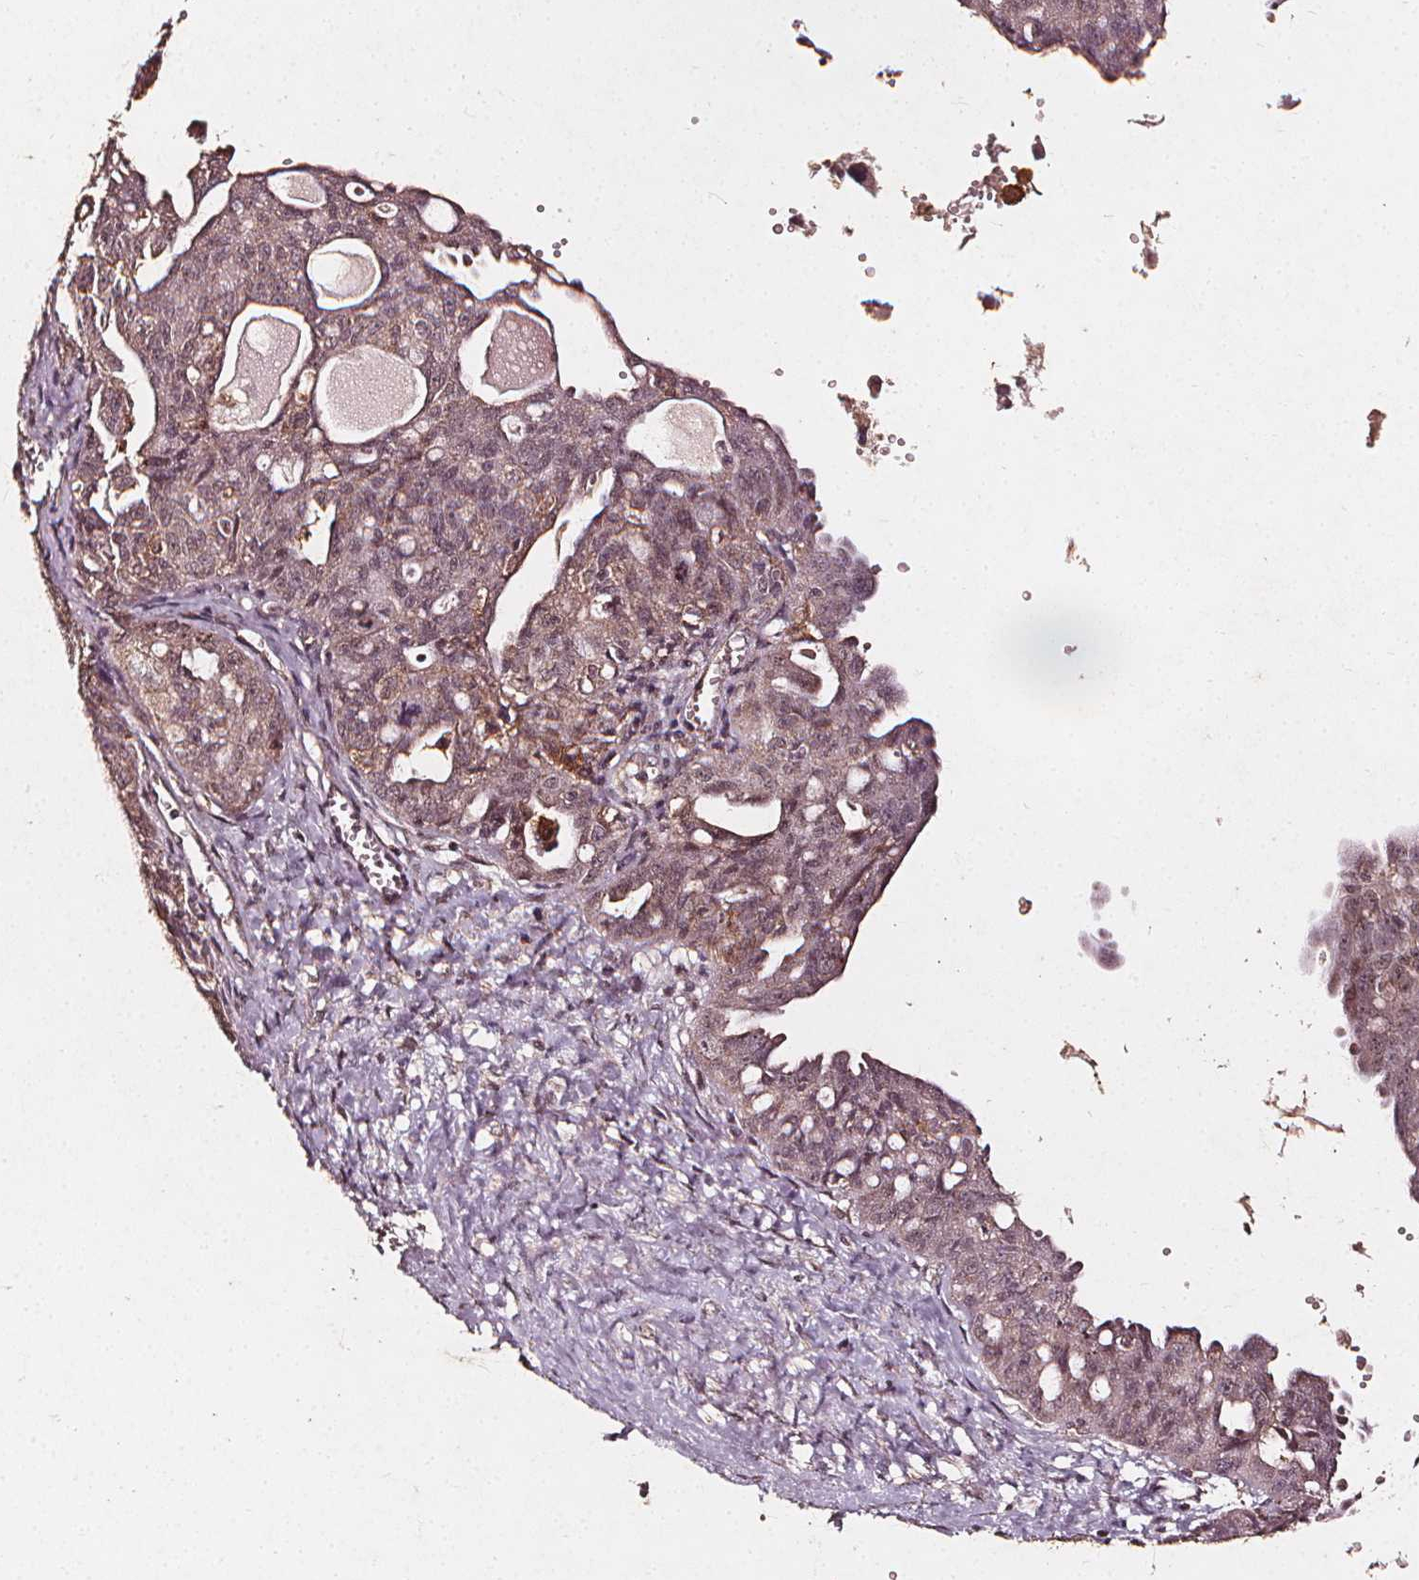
{"staining": {"intensity": "weak", "quantity": "<25%", "location": "cytoplasmic/membranous"}, "tissue": "ovarian cancer", "cell_type": "Tumor cells", "image_type": "cancer", "snomed": [{"axis": "morphology", "description": "Carcinoma, endometroid"}, {"axis": "topography", "description": "Ovary"}], "caption": "This is a photomicrograph of IHC staining of ovarian cancer (endometroid carcinoma), which shows no positivity in tumor cells.", "gene": "ABCA1", "patient": {"sex": "female", "age": 70}}